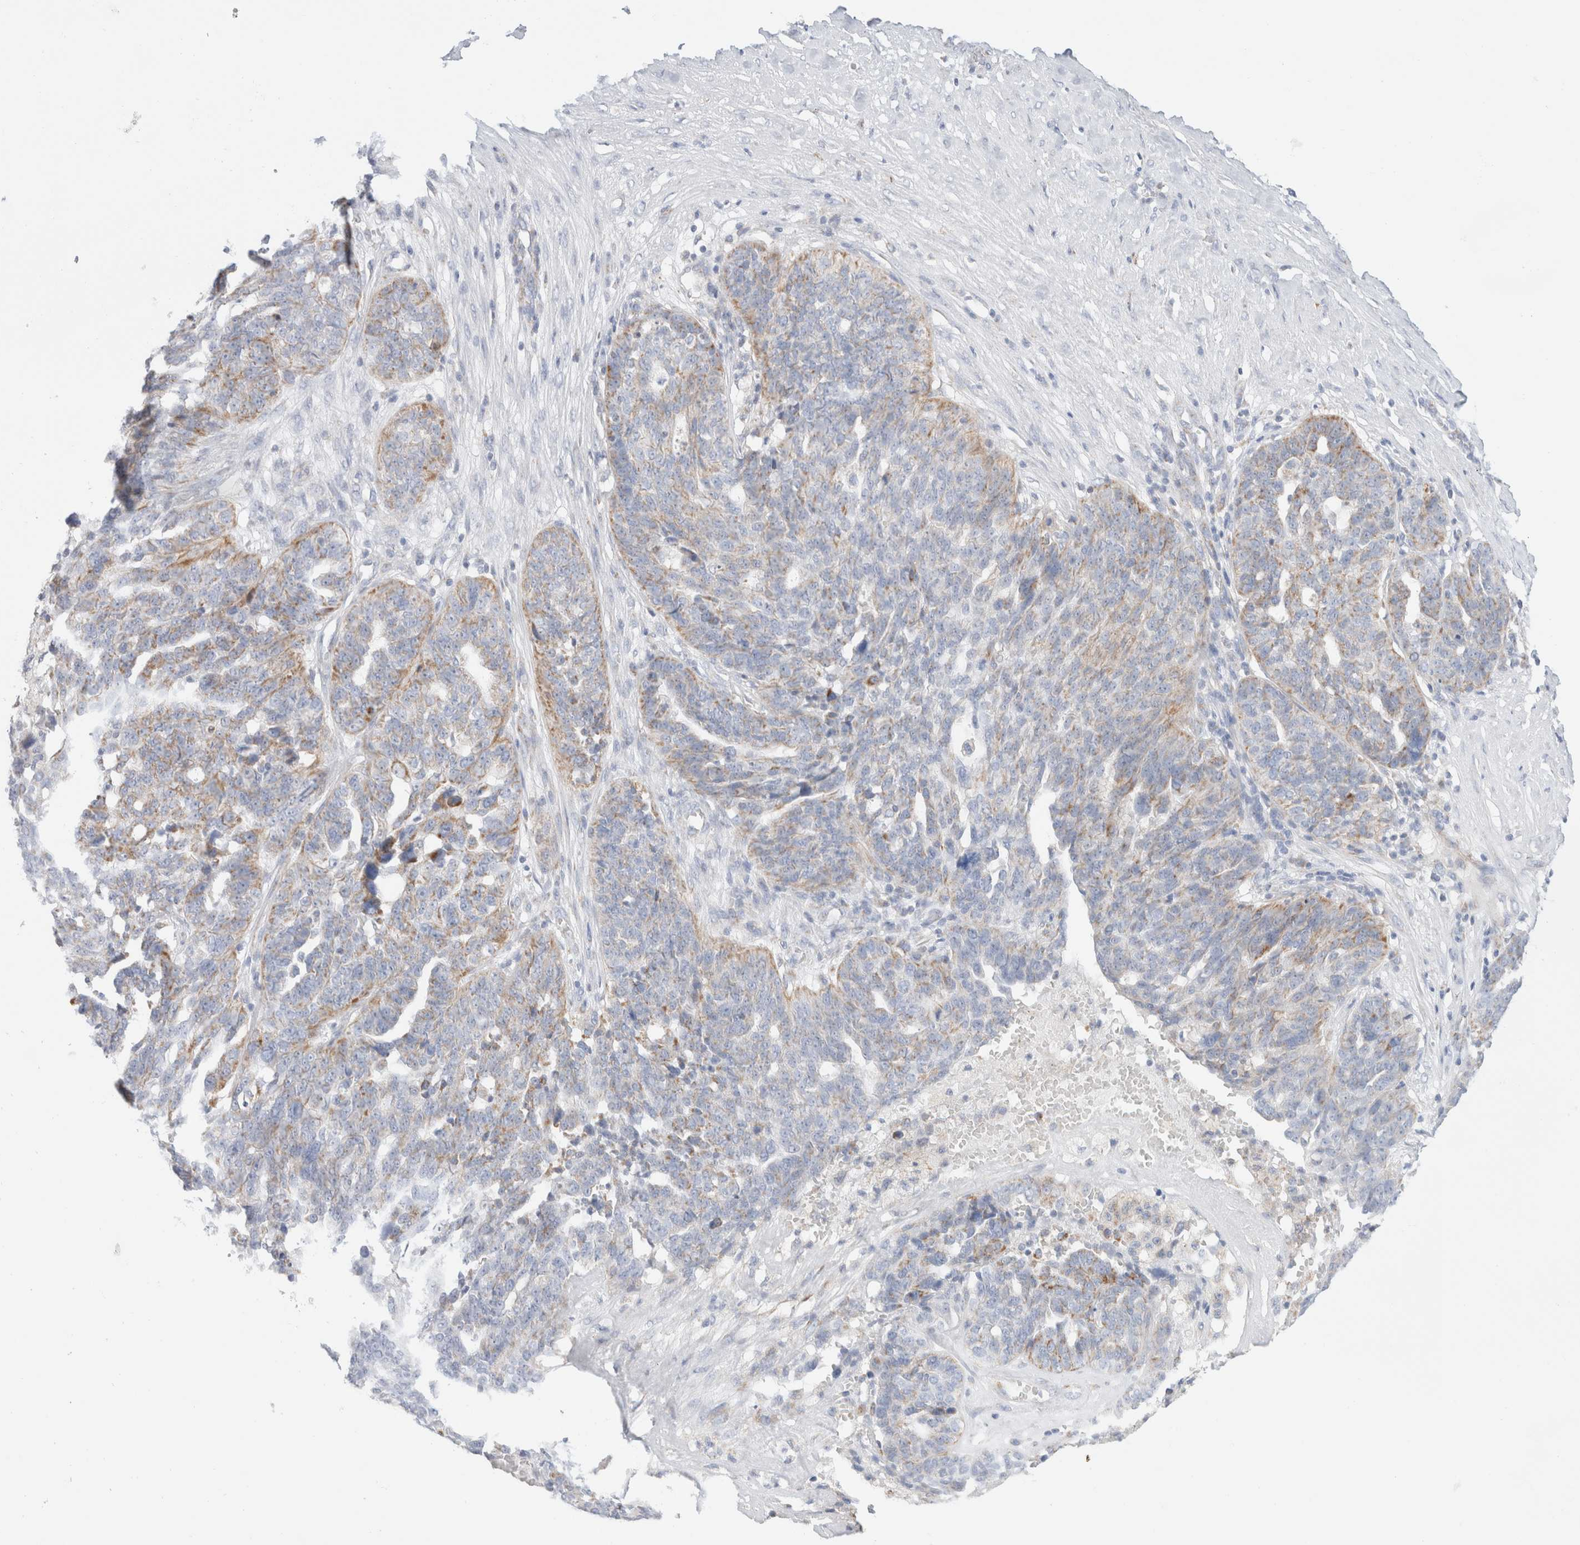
{"staining": {"intensity": "weak", "quantity": "<25%", "location": "cytoplasmic/membranous"}, "tissue": "ovarian cancer", "cell_type": "Tumor cells", "image_type": "cancer", "snomed": [{"axis": "morphology", "description": "Cystadenocarcinoma, serous, NOS"}, {"axis": "topography", "description": "Ovary"}], "caption": "The micrograph demonstrates no staining of tumor cells in ovarian serous cystadenocarcinoma. The staining was performed using DAB to visualize the protein expression in brown, while the nuclei were stained in blue with hematoxylin (Magnification: 20x).", "gene": "ATP6V1C1", "patient": {"sex": "female", "age": 59}}